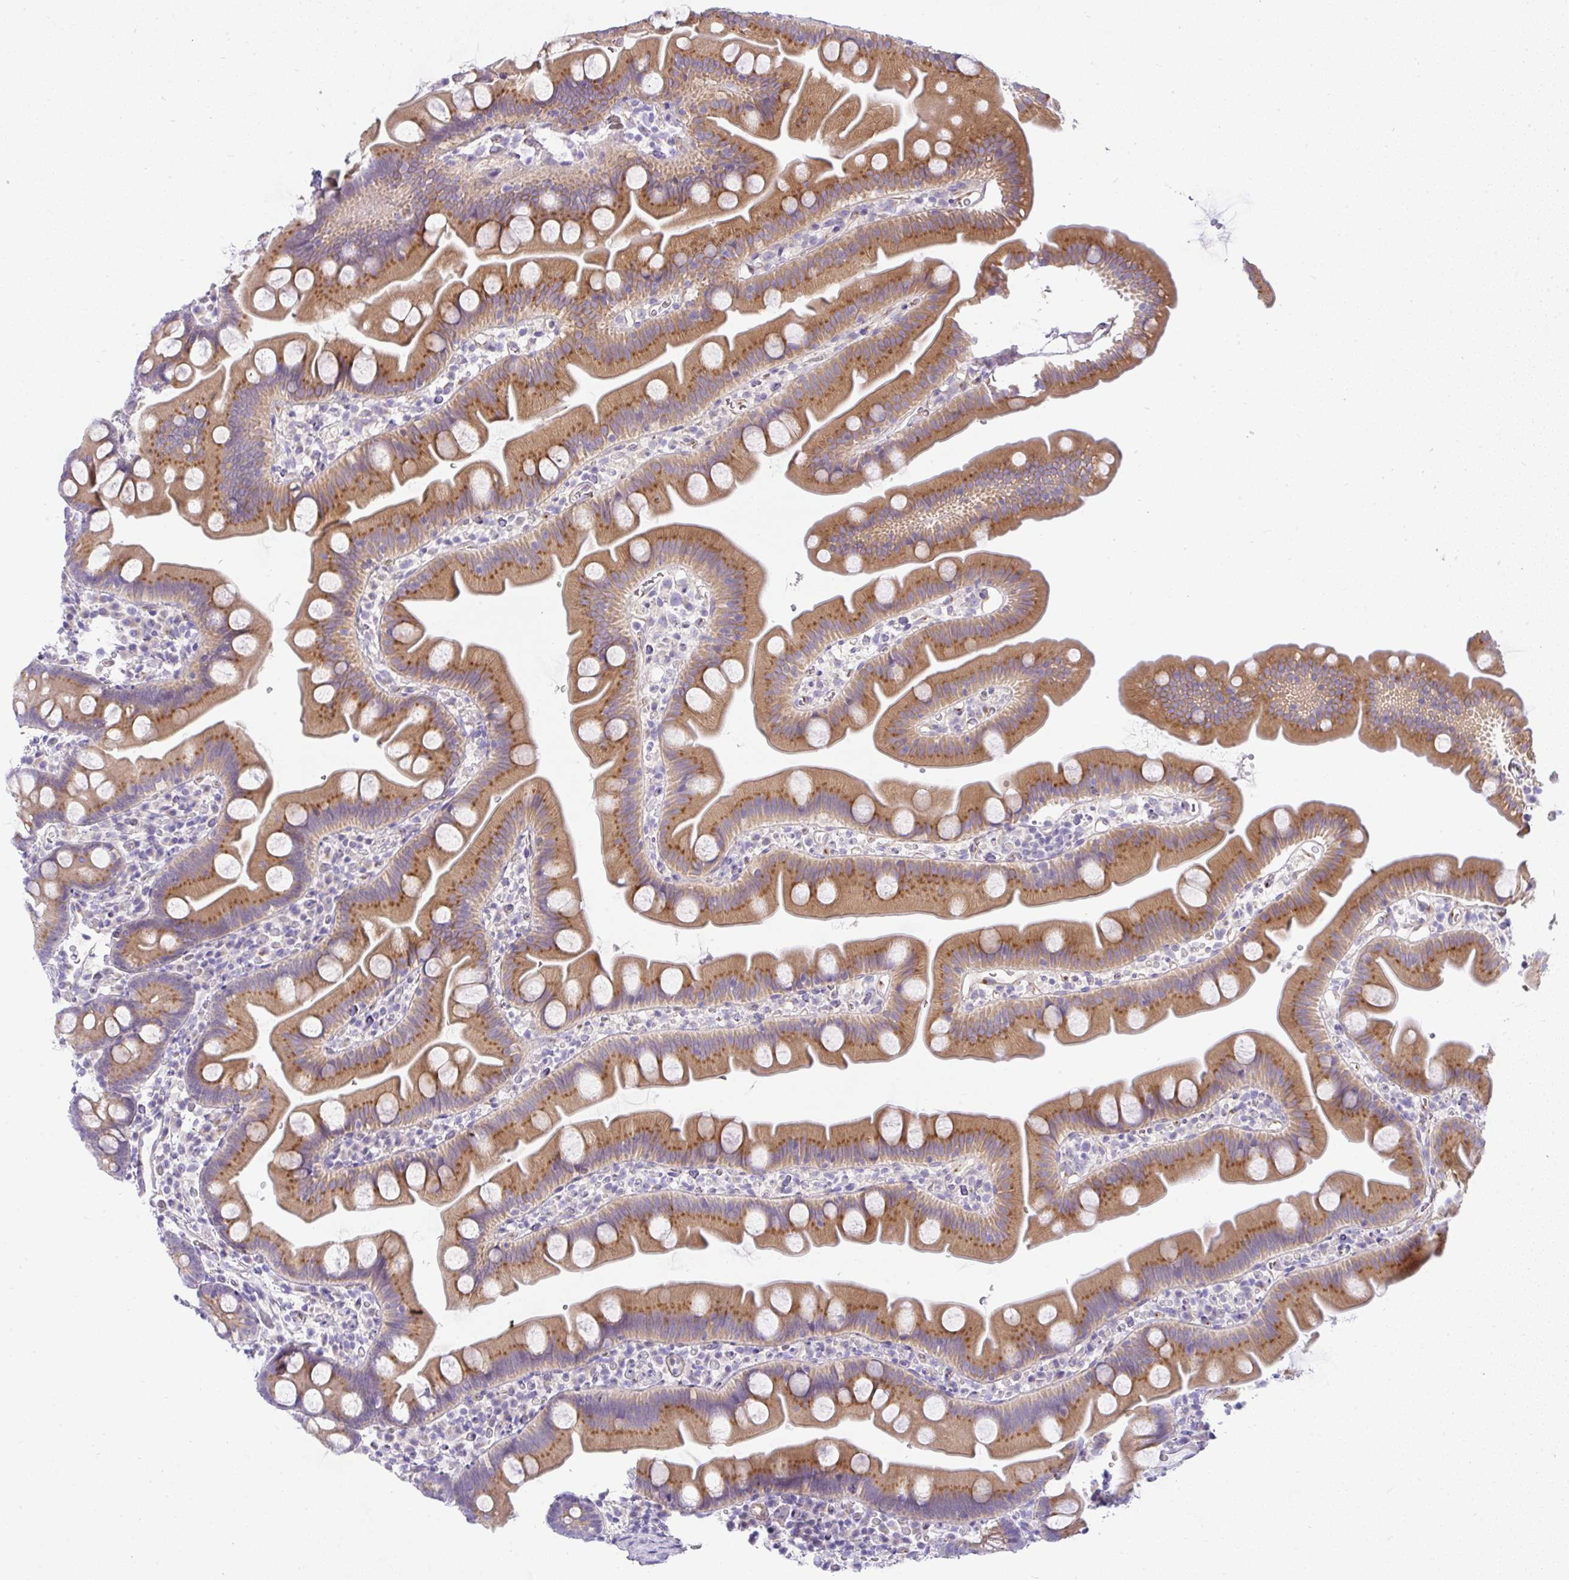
{"staining": {"intensity": "moderate", "quantity": ">75%", "location": "cytoplasmic/membranous"}, "tissue": "small intestine", "cell_type": "Glandular cells", "image_type": "normal", "snomed": [{"axis": "morphology", "description": "Normal tissue, NOS"}, {"axis": "topography", "description": "Small intestine"}], "caption": "Protein expression by immunohistochemistry demonstrates moderate cytoplasmic/membranous positivity in approximately >75% of glandular cells in unremarkable small intestine.", "gene": "FAM177A1", "patient": {"sex": "female", "age": 68}}